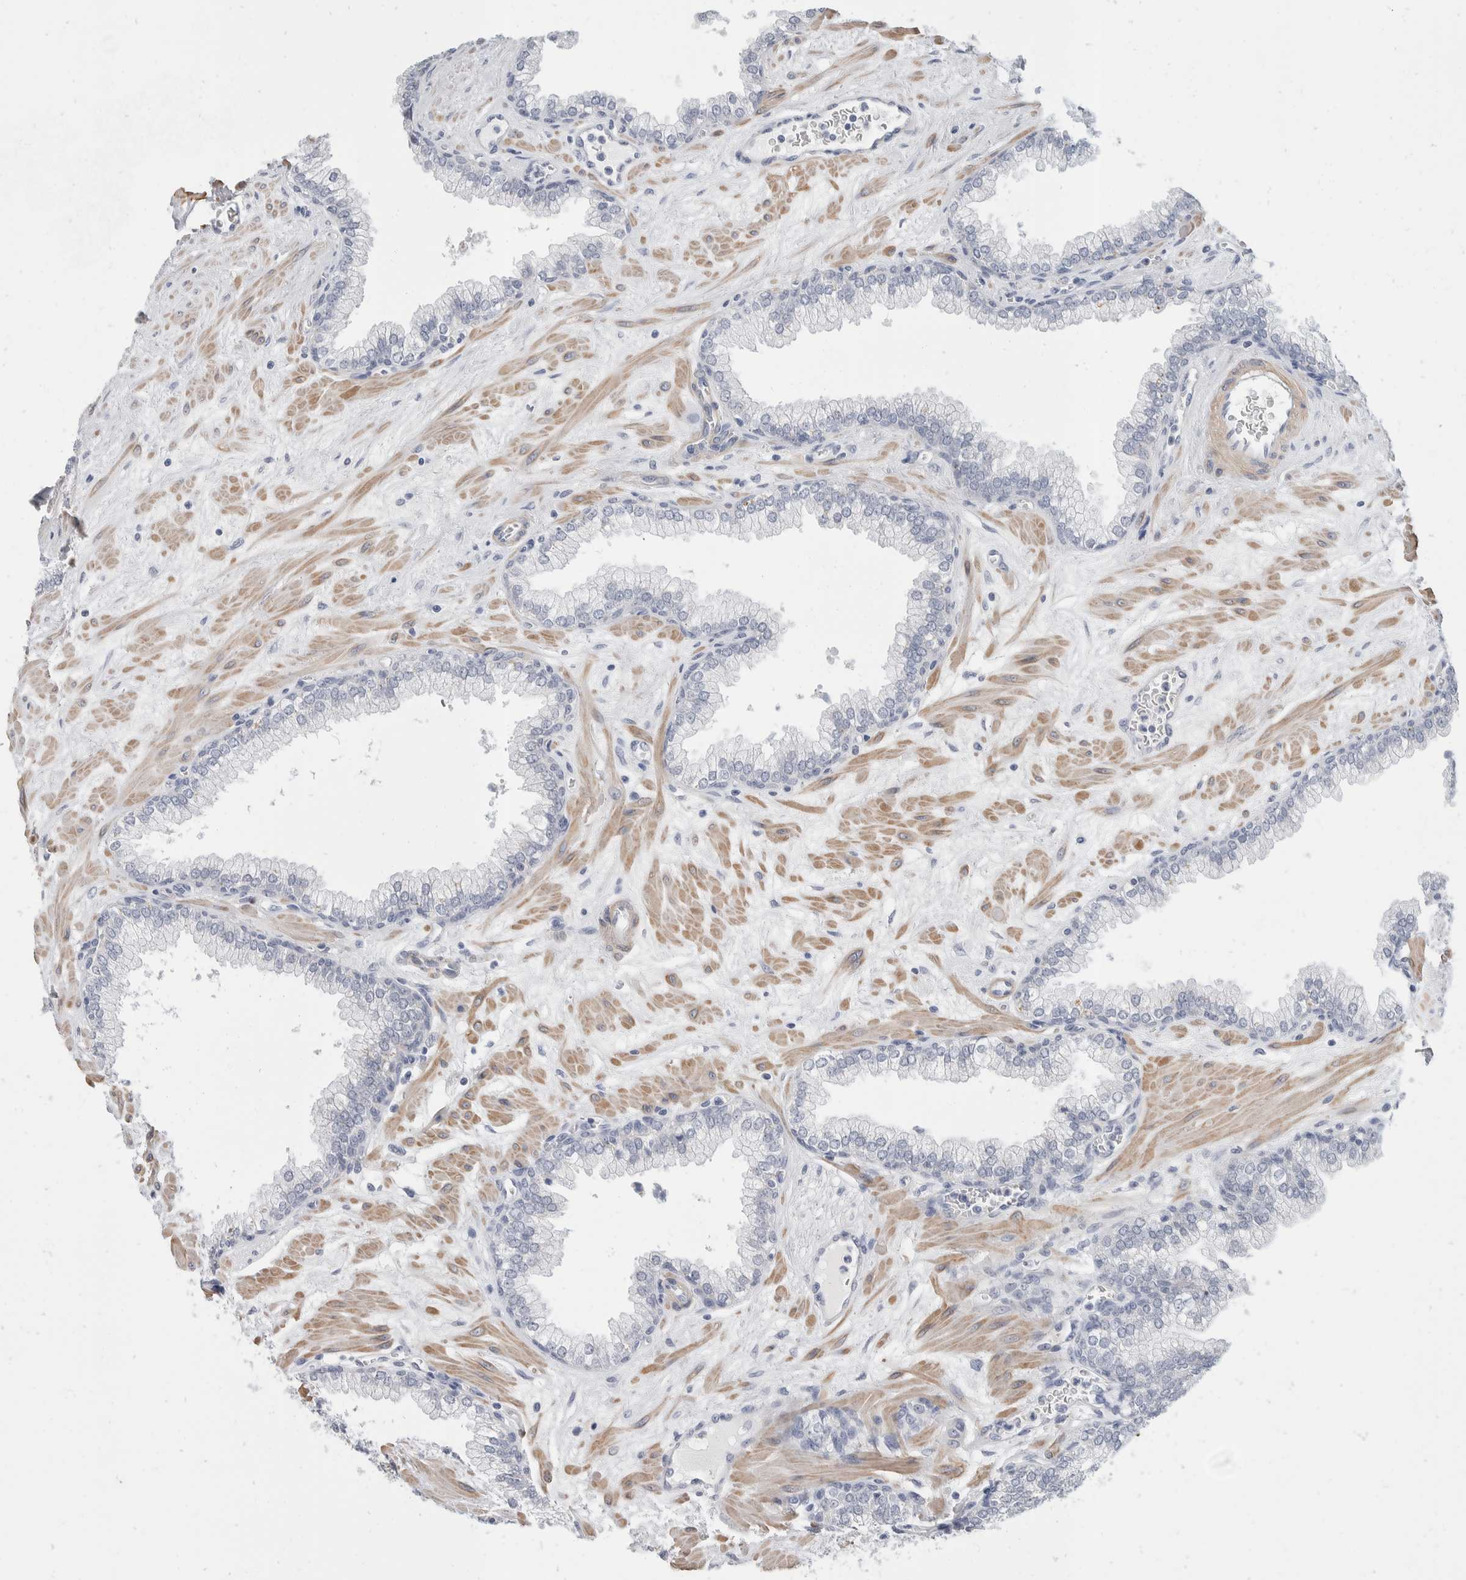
{"staining": {"intensity": "negative", "quantity": "none", "location": "none"}, "tissue": "prostate", "cell_type": "Glandular cells", "image_type": "normal", "snomed": [{"axis": "morphology", "description": "Normal tissue, NOS"}, {"axis": "morphology", "description": "Urothelial carcinoma, Low grade"}, {"axis": "topography", "description": "Urinary bladder"}, {"axis": "topography", "description": "Prostate"}], "caption": "This photomicrograph is of normal prostate stained with IHC to label a protein in brown with the nuclei are counter-stained blue. There is no staining in glandular cells. (Stains: DAB (3,3'-diaminobenzidine) immunohistochemistry (IHC) with hematoxylin counter stain, Microscopy: brightfield microscopy at high magnification).", "gene": "CATSPERD", "patient": {"sex": "male", "age": 60}}